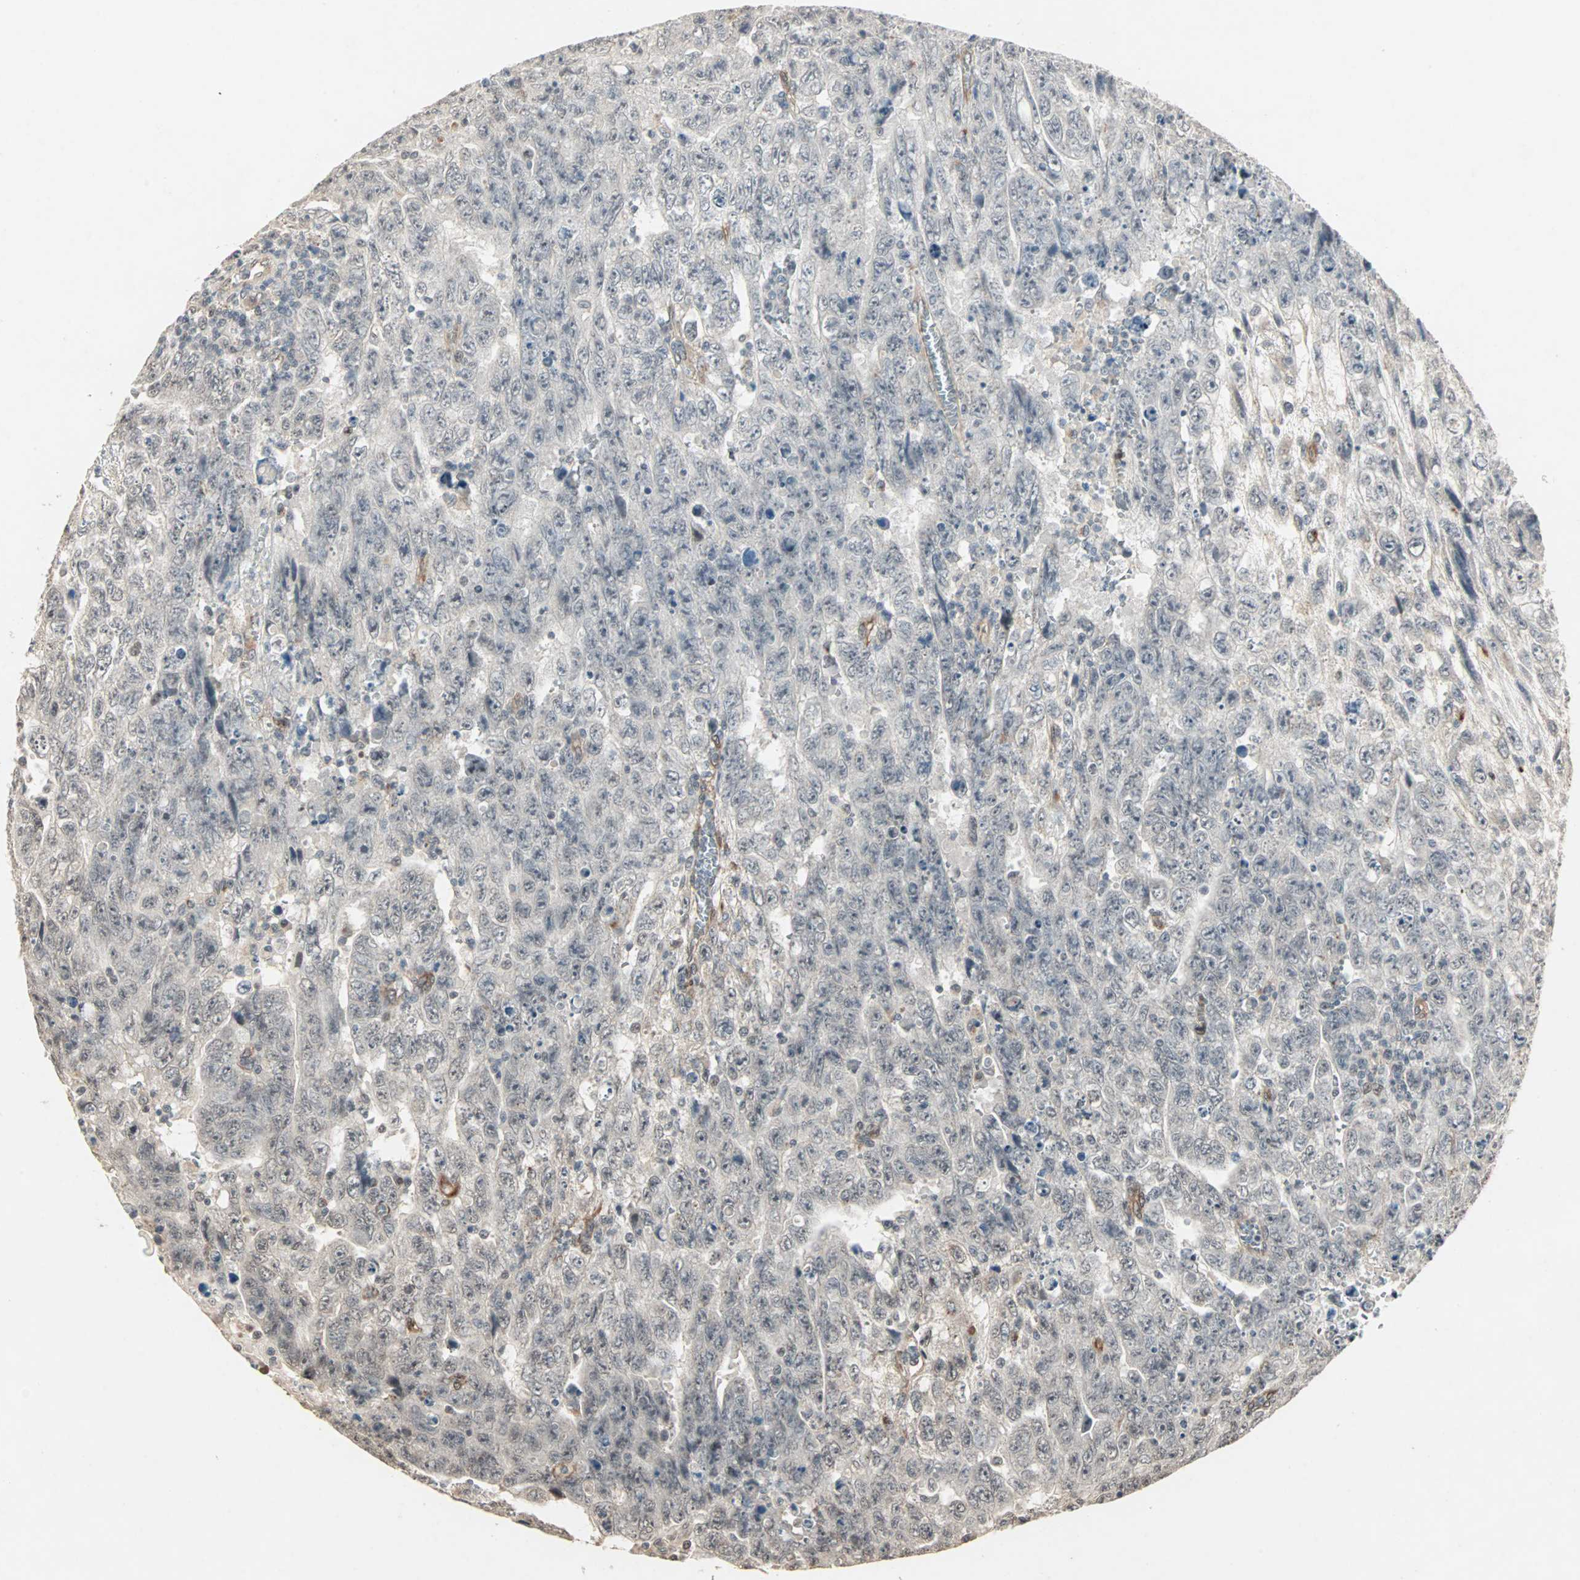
{"staining": {"intensity": "negative", "quantity": "none", "location": "none"}, "tissue": "testis cancer", "cell_type": "Tumor cells", "image_type": "cancer", "snomed": [{"axis": "morphology", "description": "Carcinoma, Embryonal, NOS"}, {"axis": "topography", "description": "Testis"}], "caption": "Tumor cells are negative for brown protein staining in testis cancer (embryonal carcinoma). Nuclei are stained in blue.", "gene": "TRPV4", "patient": {"sex": "male", "age": 28}}